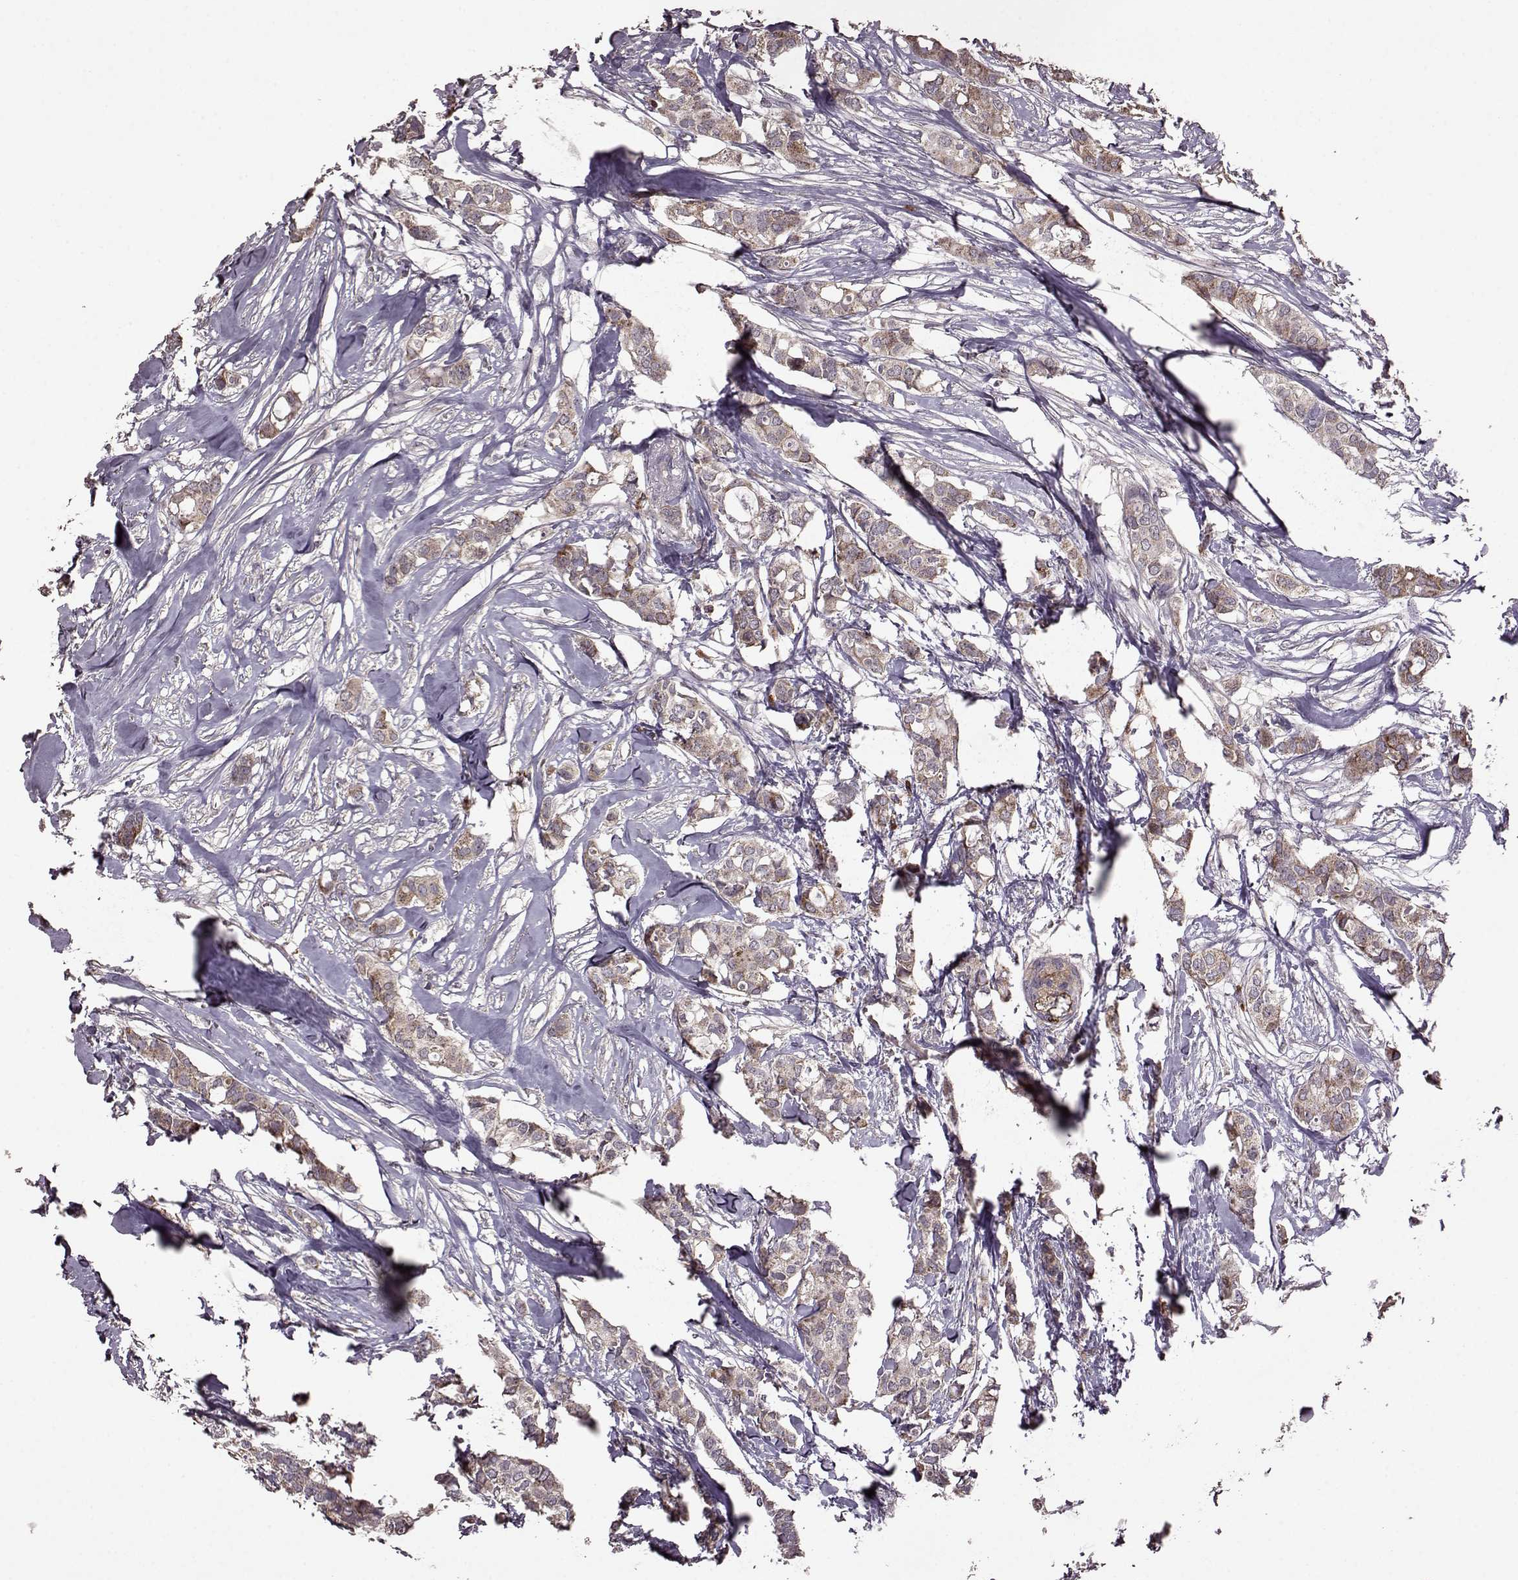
{"staining": {"intensity": "moderate", "quantity": "<25%", "location": "cytoplasmic/membranous"}, "tissue": "breast cancer", "cell_type": "Tumor cells", "image_type": "cancer", "snomed": [{"axis": "morphology", "description": "Duct carcinoma"}, {"axis": "topography", "description": "Breast"}], "caption": "Protein staining of invasive ductal carcinoma (breast) tissue shows moderate cytoplasmic/membranous positivity in approximately <25% of tumor cells.", "gene": "TRMU", "patient": {"sex": "female", "age": 62}}